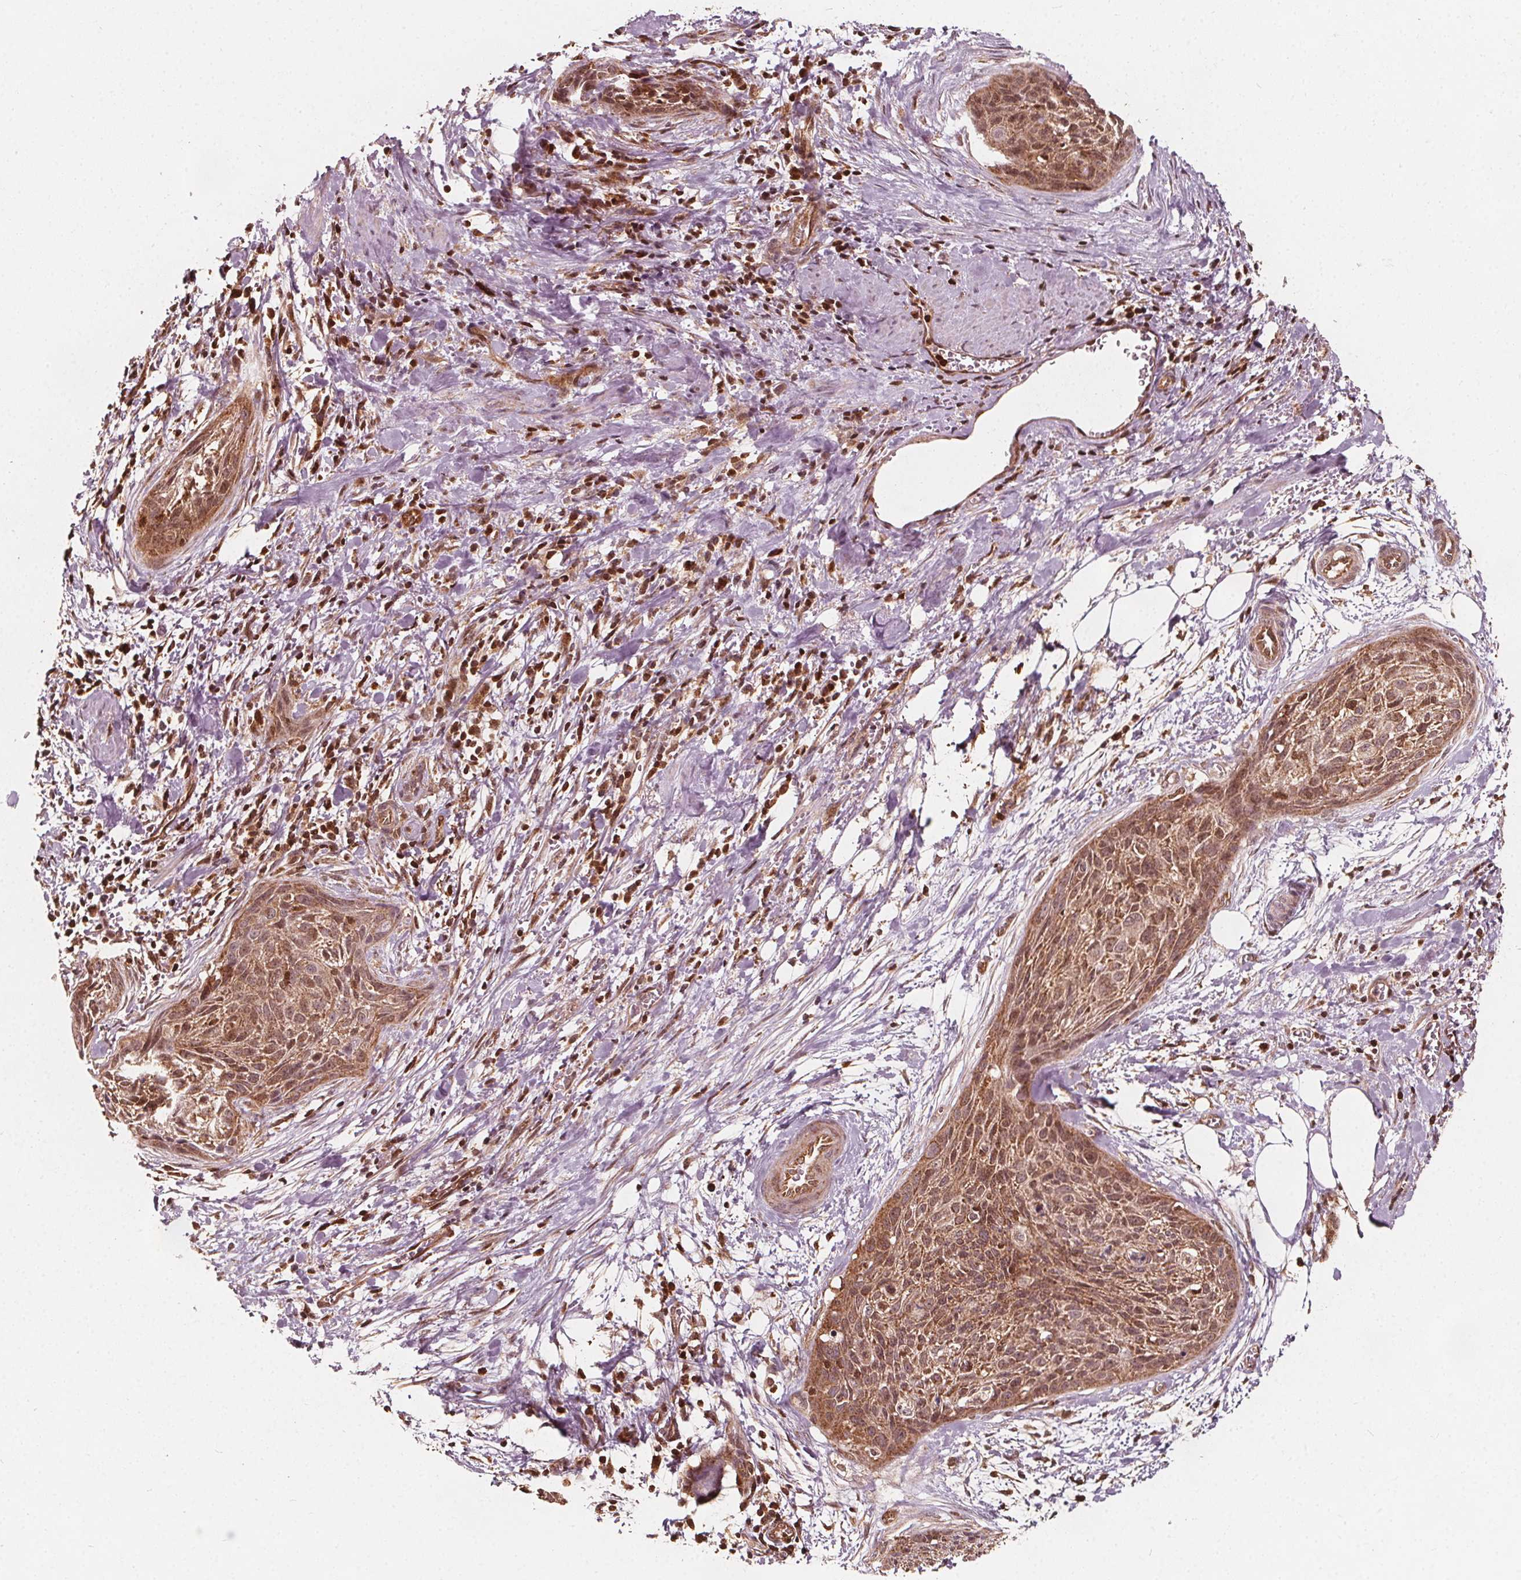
{"staining": {"intensity": "moderate", "quantity": ">75%", "location": "cytoplasmic/membranous,nuclear"}, "tissue": "cervical cancer", "cell_type": "Tumor cells", "image_type": "cancer", "snomed": [{"axis": "morphology", "description": "Squamous cell carcinoma, NOS"}, {"axis": "topography", "description": "Cervix"}], "caption": "Cervical squamous cell carcinoma stained for a protein displays moderate cytoplasmic/membranous and nuclear positivity in tumor cells.", "gene": "AIP", "patient": {"sex": "female", "age": 55}}